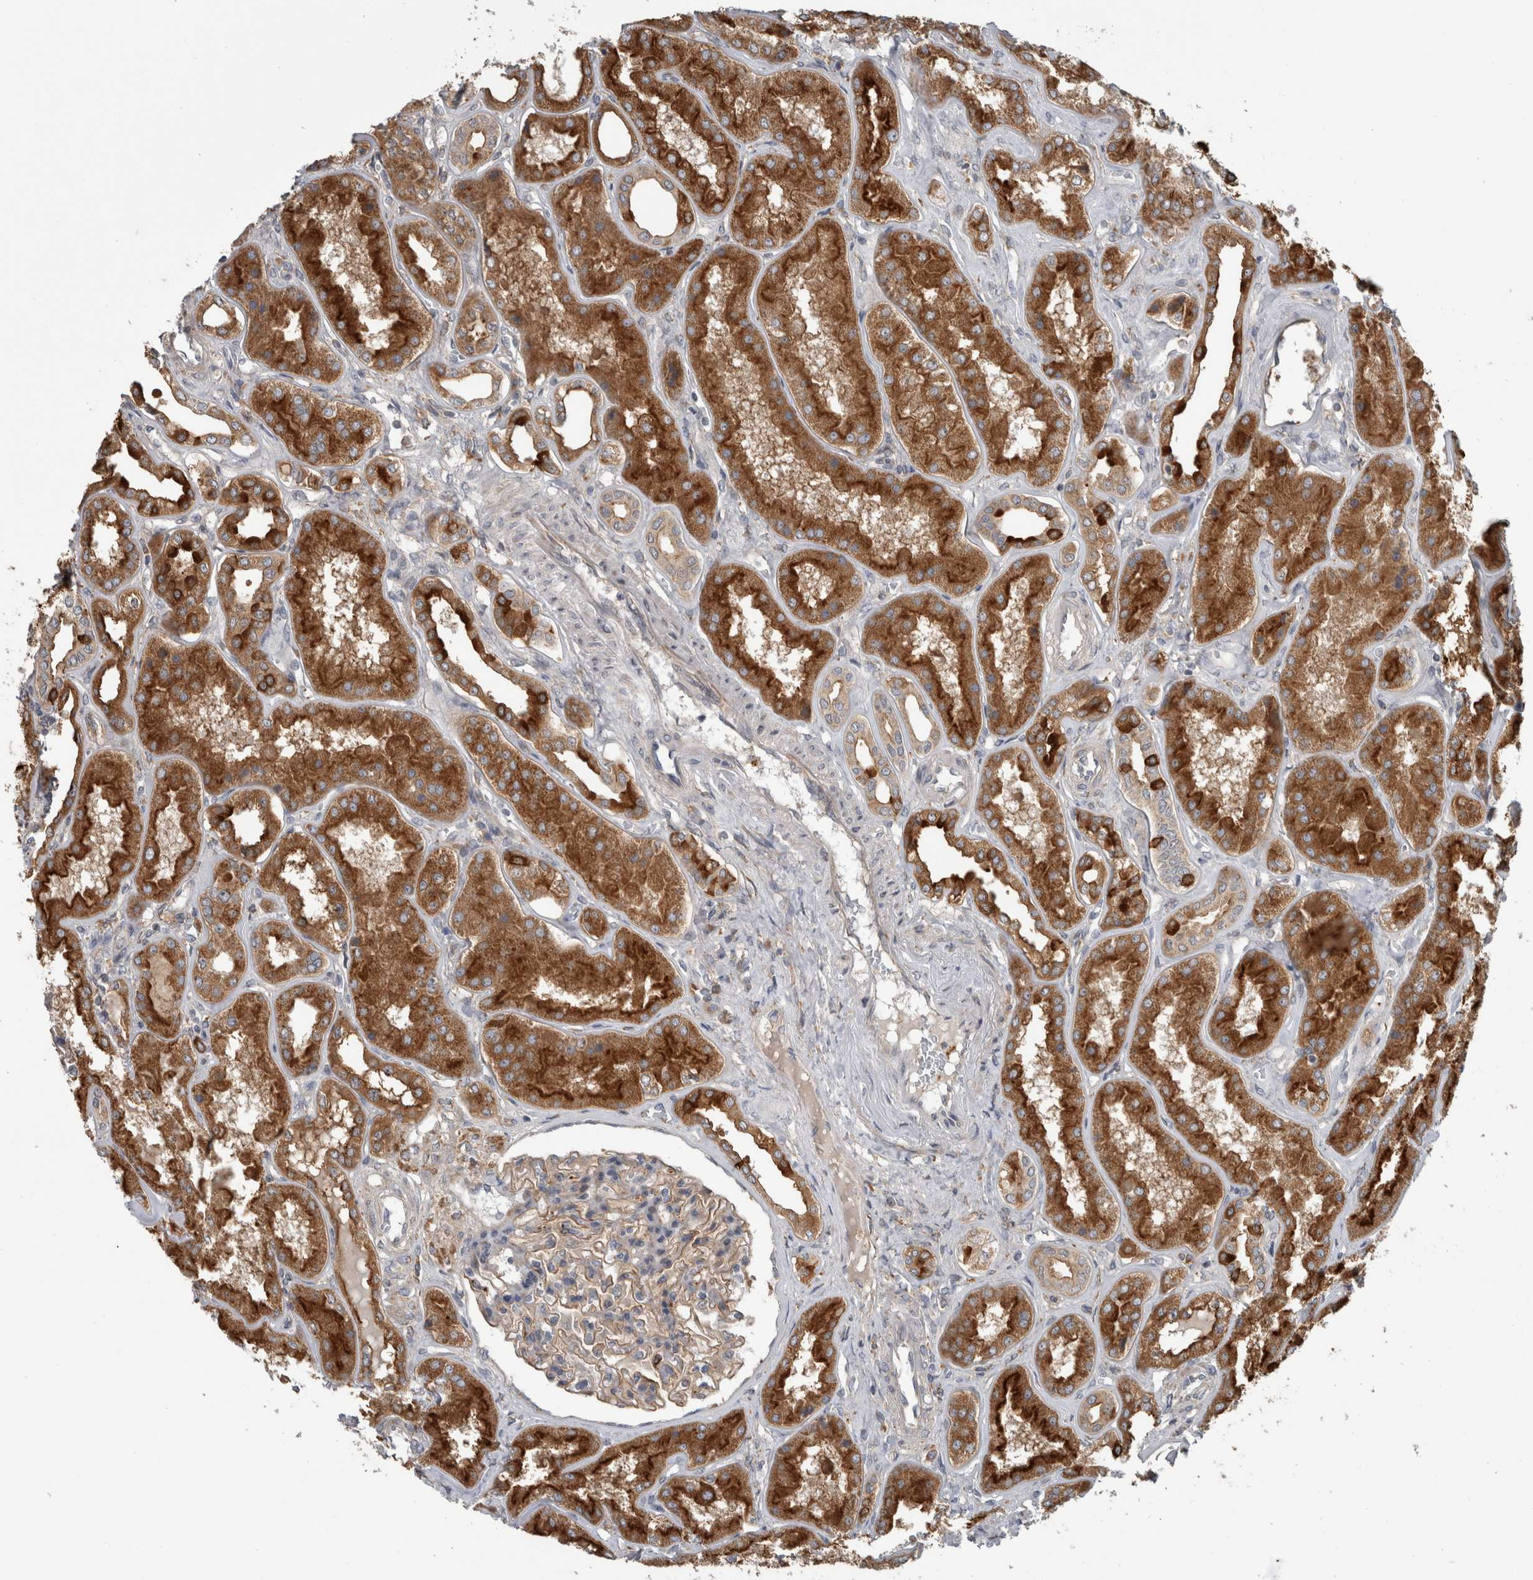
{"staining": {"intensity": "strong", "quantity": "25%-75%", "location": "cytoplasmic/membranous"}, "tissue": "kidney", "cell_type": "Cells in glomeruli", "image_type": "normal", "snomed": [{"axis": "morphology", "description": "Normal tissue, NOS"}, {"axis": "topography", "description": "Kidney"}], "caption": "High-power microscopy captured an immunohistochemistry (IHC) image of unremarkable kidney, revealing strong cytoplasmic/membranous positivity in about 25%-75% of cells in glomeruli. Using DAB (brown) and hematoxylin (blue) stains, captured at high magnification using brightfield microscopy.", "gene": "ADGRL3", "patient": {"sex": "female", "age": 56}}